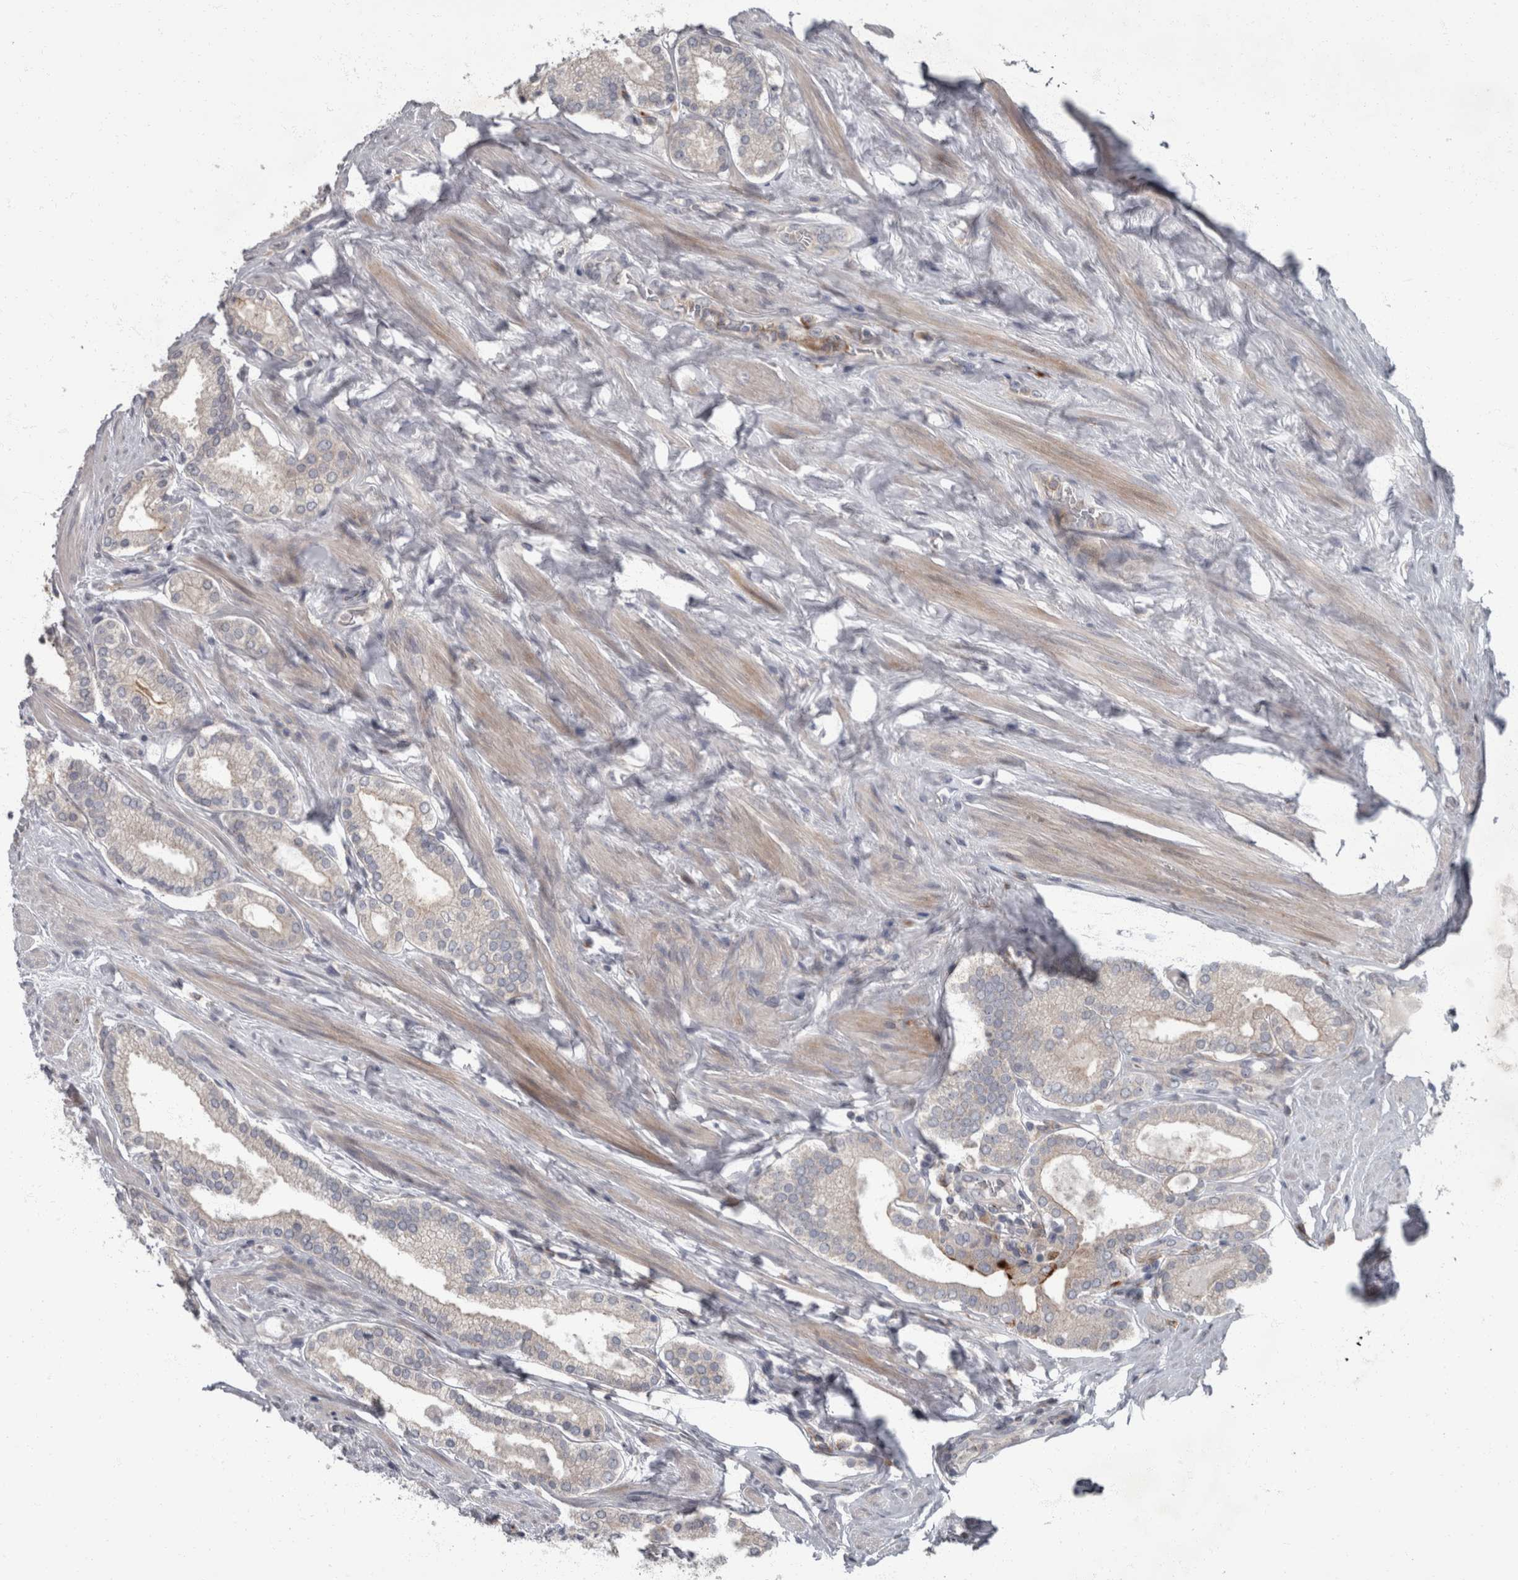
{"staining": {"intensity": "negative", "quantity": "none", "location": "none"}, "tissue": "prostate cancer", "cell_type": "Tumor cells", "image_type": "cancer", "snomed": [{"axis": "morphology", "description": "Adenocarcinoma, Low grade"}, {"axis": "topography", "description": "Prostate"}], "caption": "Immunohistochemistry of prostate cancer displays no expression in tumor cells.", "gene": "CDC42BPG", "patient": {"sex": "male", "age": 71}}